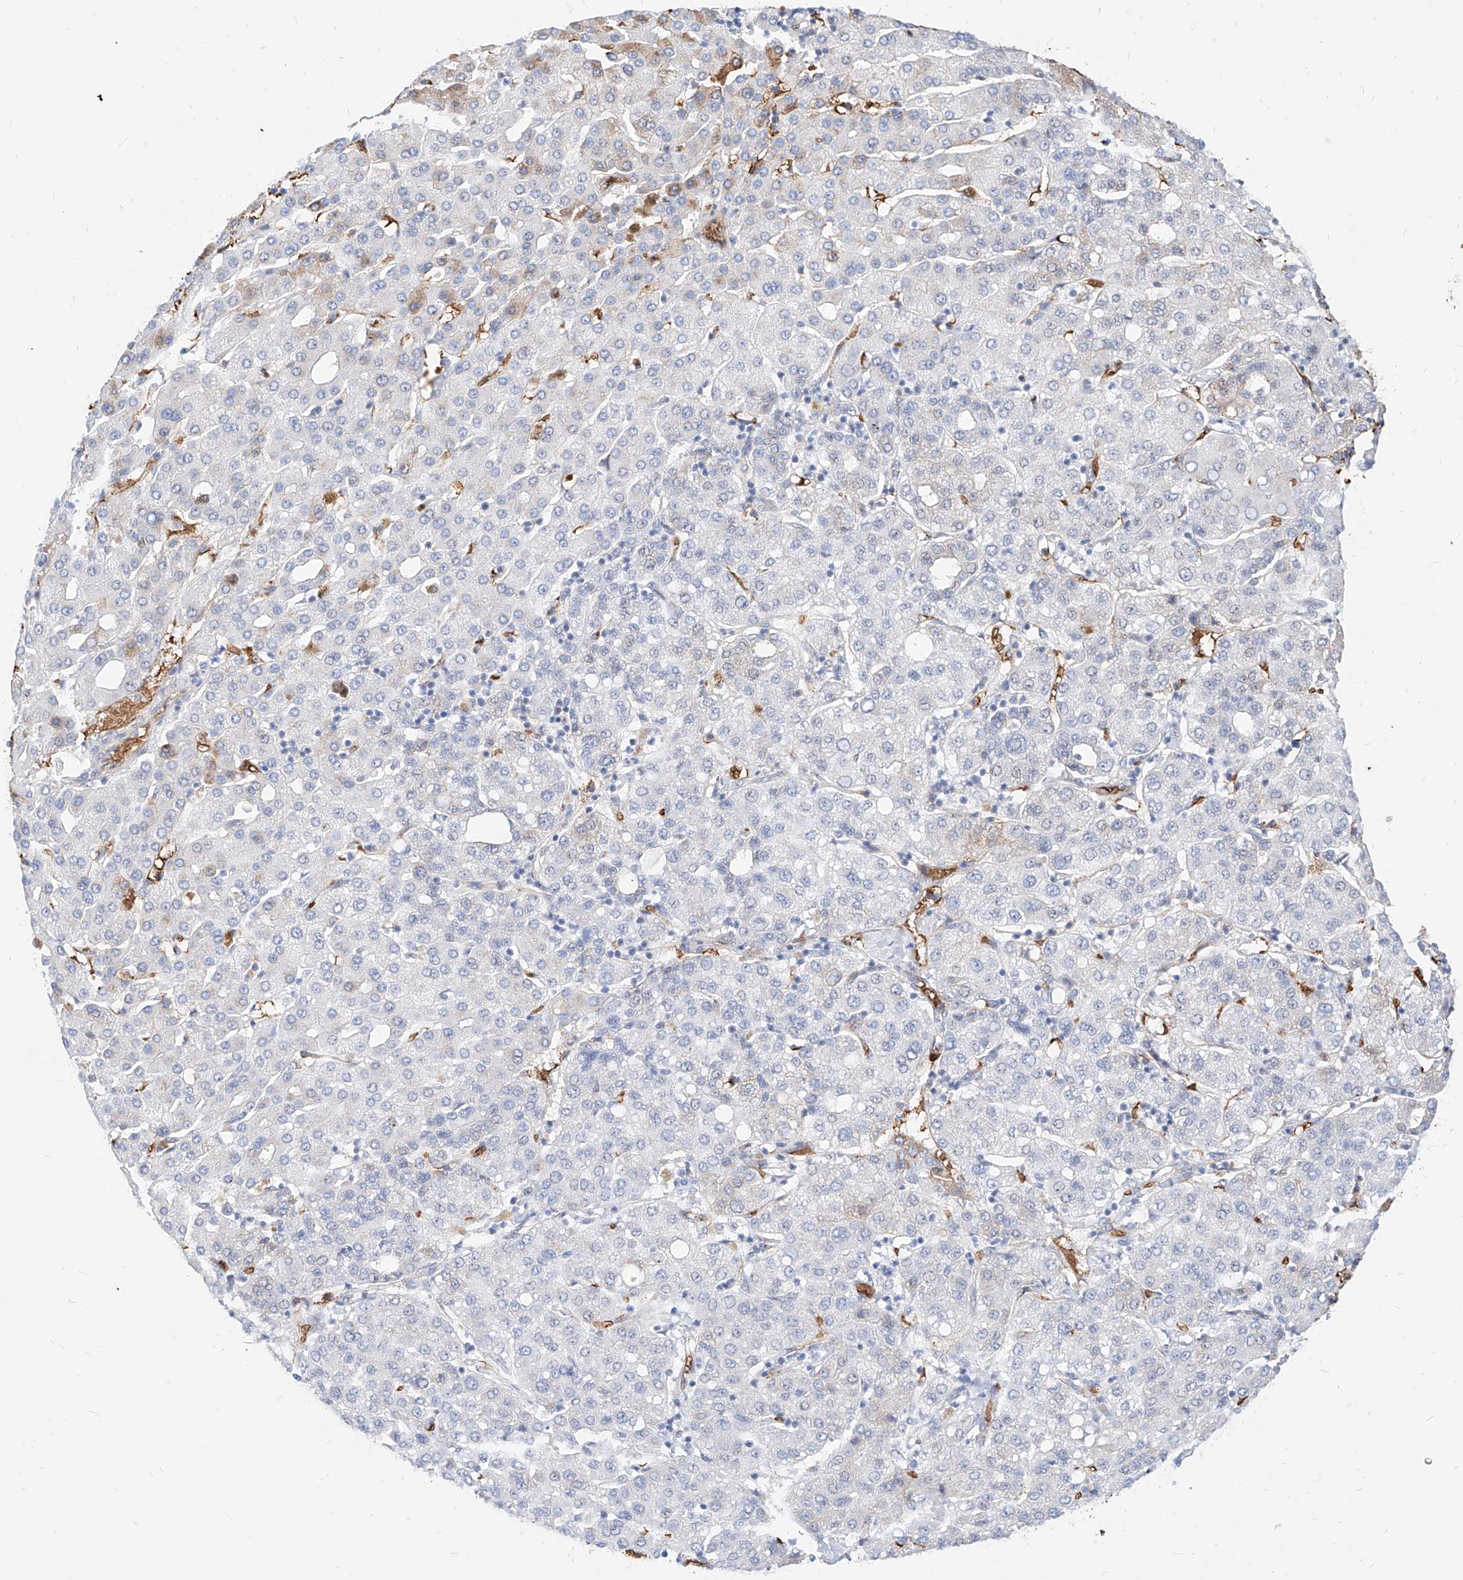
{"staining": {"intensity": "negative", "quantity": "none", "location": "none"}, "tissue": "liver cancer", "cell_type": "Tumor cells", "image_type": "cancer", "snomed": [{"axis": "morphology", "description": "Carcinoma, Hepatocellular, NOS"}, {"axis": "topography", "description": "Liver"}], "caption": "Immunohistochemistry (IHC) photomicrograph of human hepatocellular carcinoma (liver) stained for a protein (brown), which reveals no expression in tumor cells.", "gene": "ZFP42", "patient": {"sex": "male", "age": 65}}